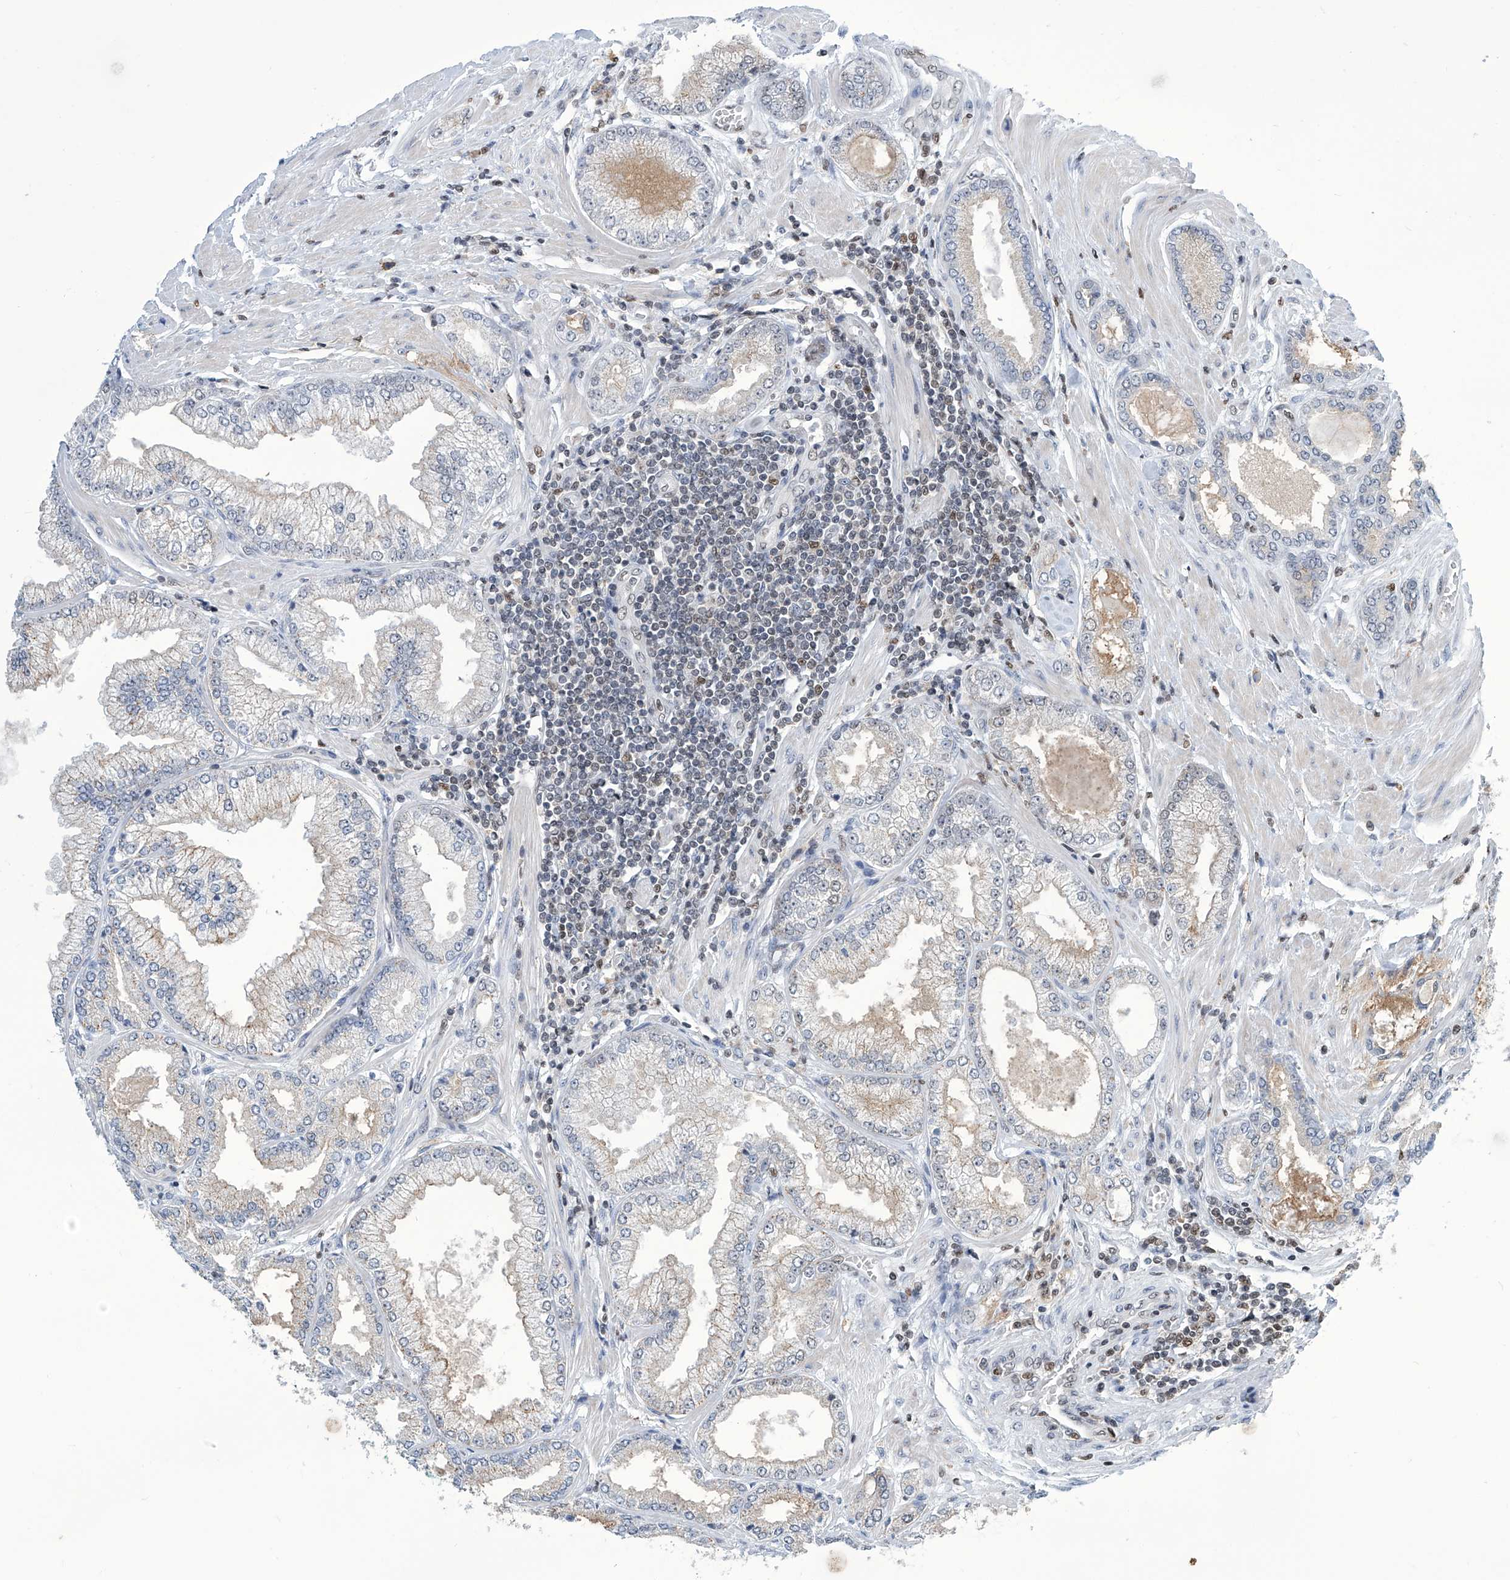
{"staining": {"intensity": "negative", "quantity": "none", "location": "none"}, "tissue": "prostate cancer", "cell_type": "Tumor cells", "image_type": "cancer", "snomed": [{"axis": "morphology", "description": "Adenocarcinoma, Low grade"}, {"axis": "topography", "description": "Prostate"}], "caption": "Tumor cells are negative for brown protein staining in prostate low-grade adenocarcinoma. (Stains: DAB IHC with hematoxylin counter stain, Microscopy: brightfield microscopy at high magnification).", "gene": "SREBF2", "patient": {"sex": "male", "age": 62}}